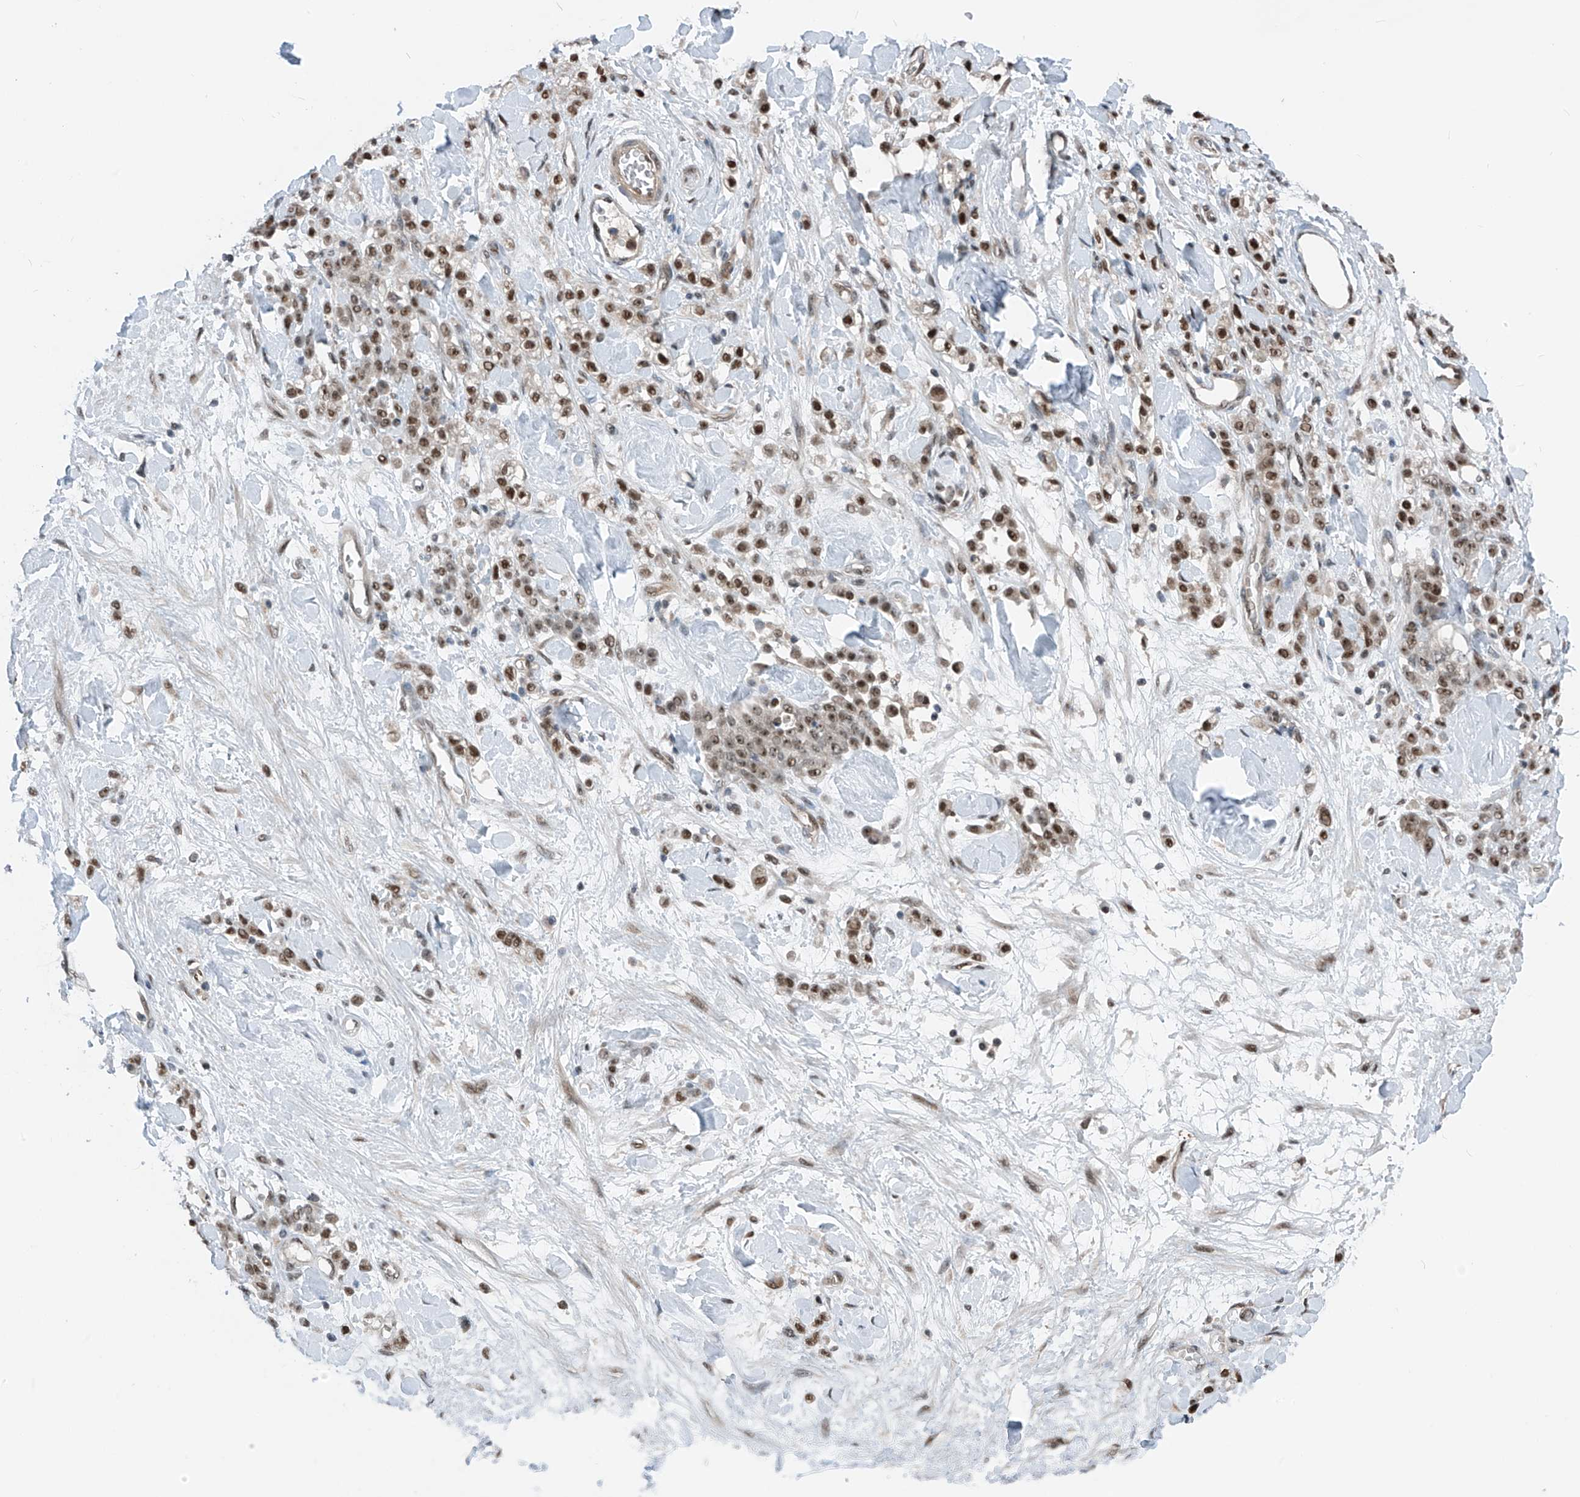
{"staining": {"intensity": "moderate", "quantity": ">75%", "location": "nuclear"}, "tissue": "stomach cancer", "cell_type": "Tumor cells", "image_type": "cancer", "snomed": [{"axis": "morphology", "description": "Normal tissue, NOS"}, {"axis": "morphology", "description": "Adenocarcinoma, NOS"}, {"axis": "topography", "description": "Stomach"}], "caption": "A micrograph showing moderate nuclear staining in about >75% of tumor cells in adenocarcinoma (stomach), as visualized by brown immunohistochemical staining.", "gene": "RBP7", "patient": {"sex": "male", "age": 82}}